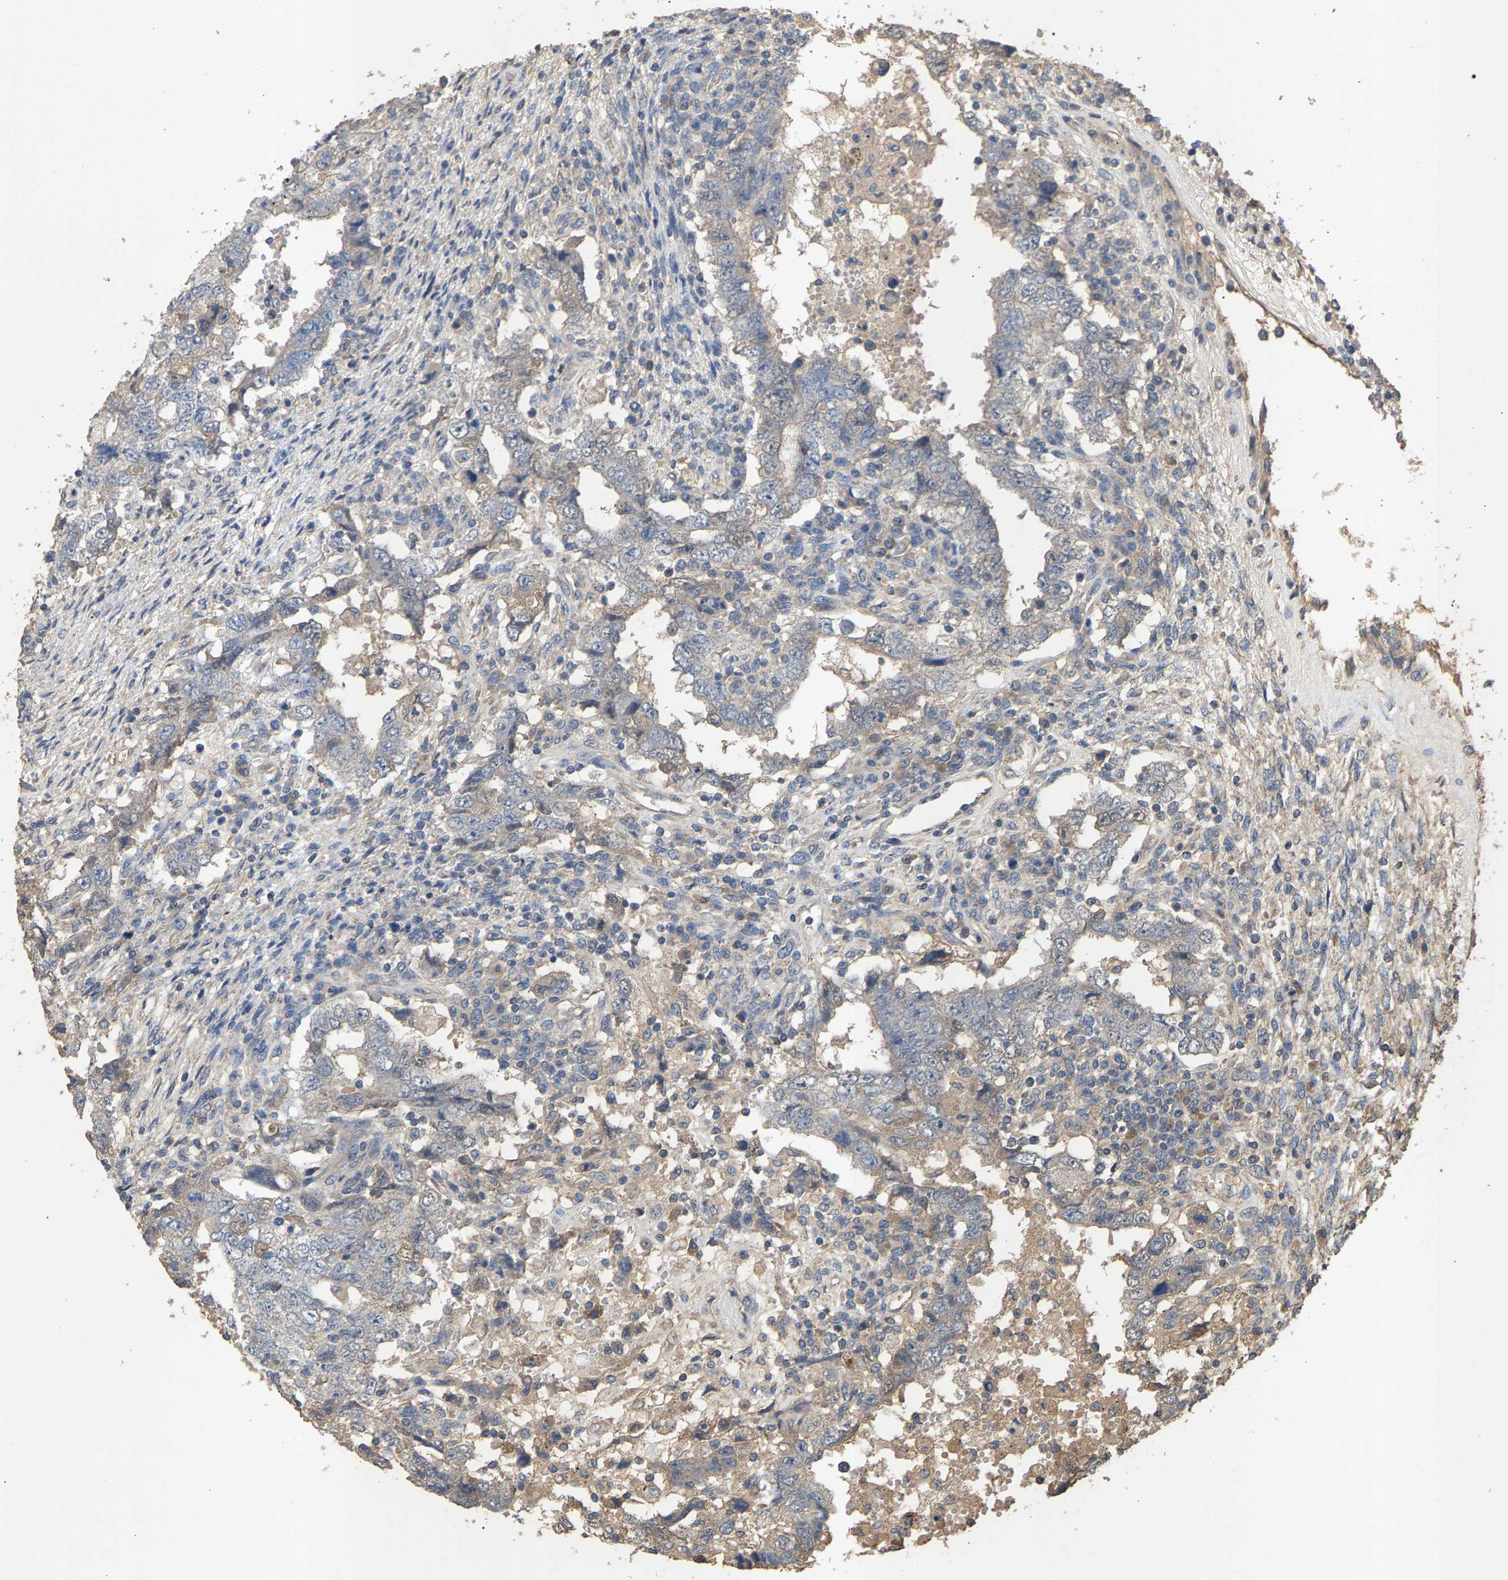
{"staining": {"intensity": "weak", "quantity": "<25%", "location": "cytoplasmic/membranous"}, "tissue": "testis cancer", "cell_type": "Tumor cells", "image_type": "cancer", "snomed": [{"axis": "morphology", "description": "Carcinoma, Embryonal, NOS"}, {"axis": "topography", "description": "Testis"}], "caption": "The image exhibits no significant positivity in tumor cells of testis embryonal carcinoma.", "gene": "HTRA3", "patient": {"sex": "male", "age": 26}}